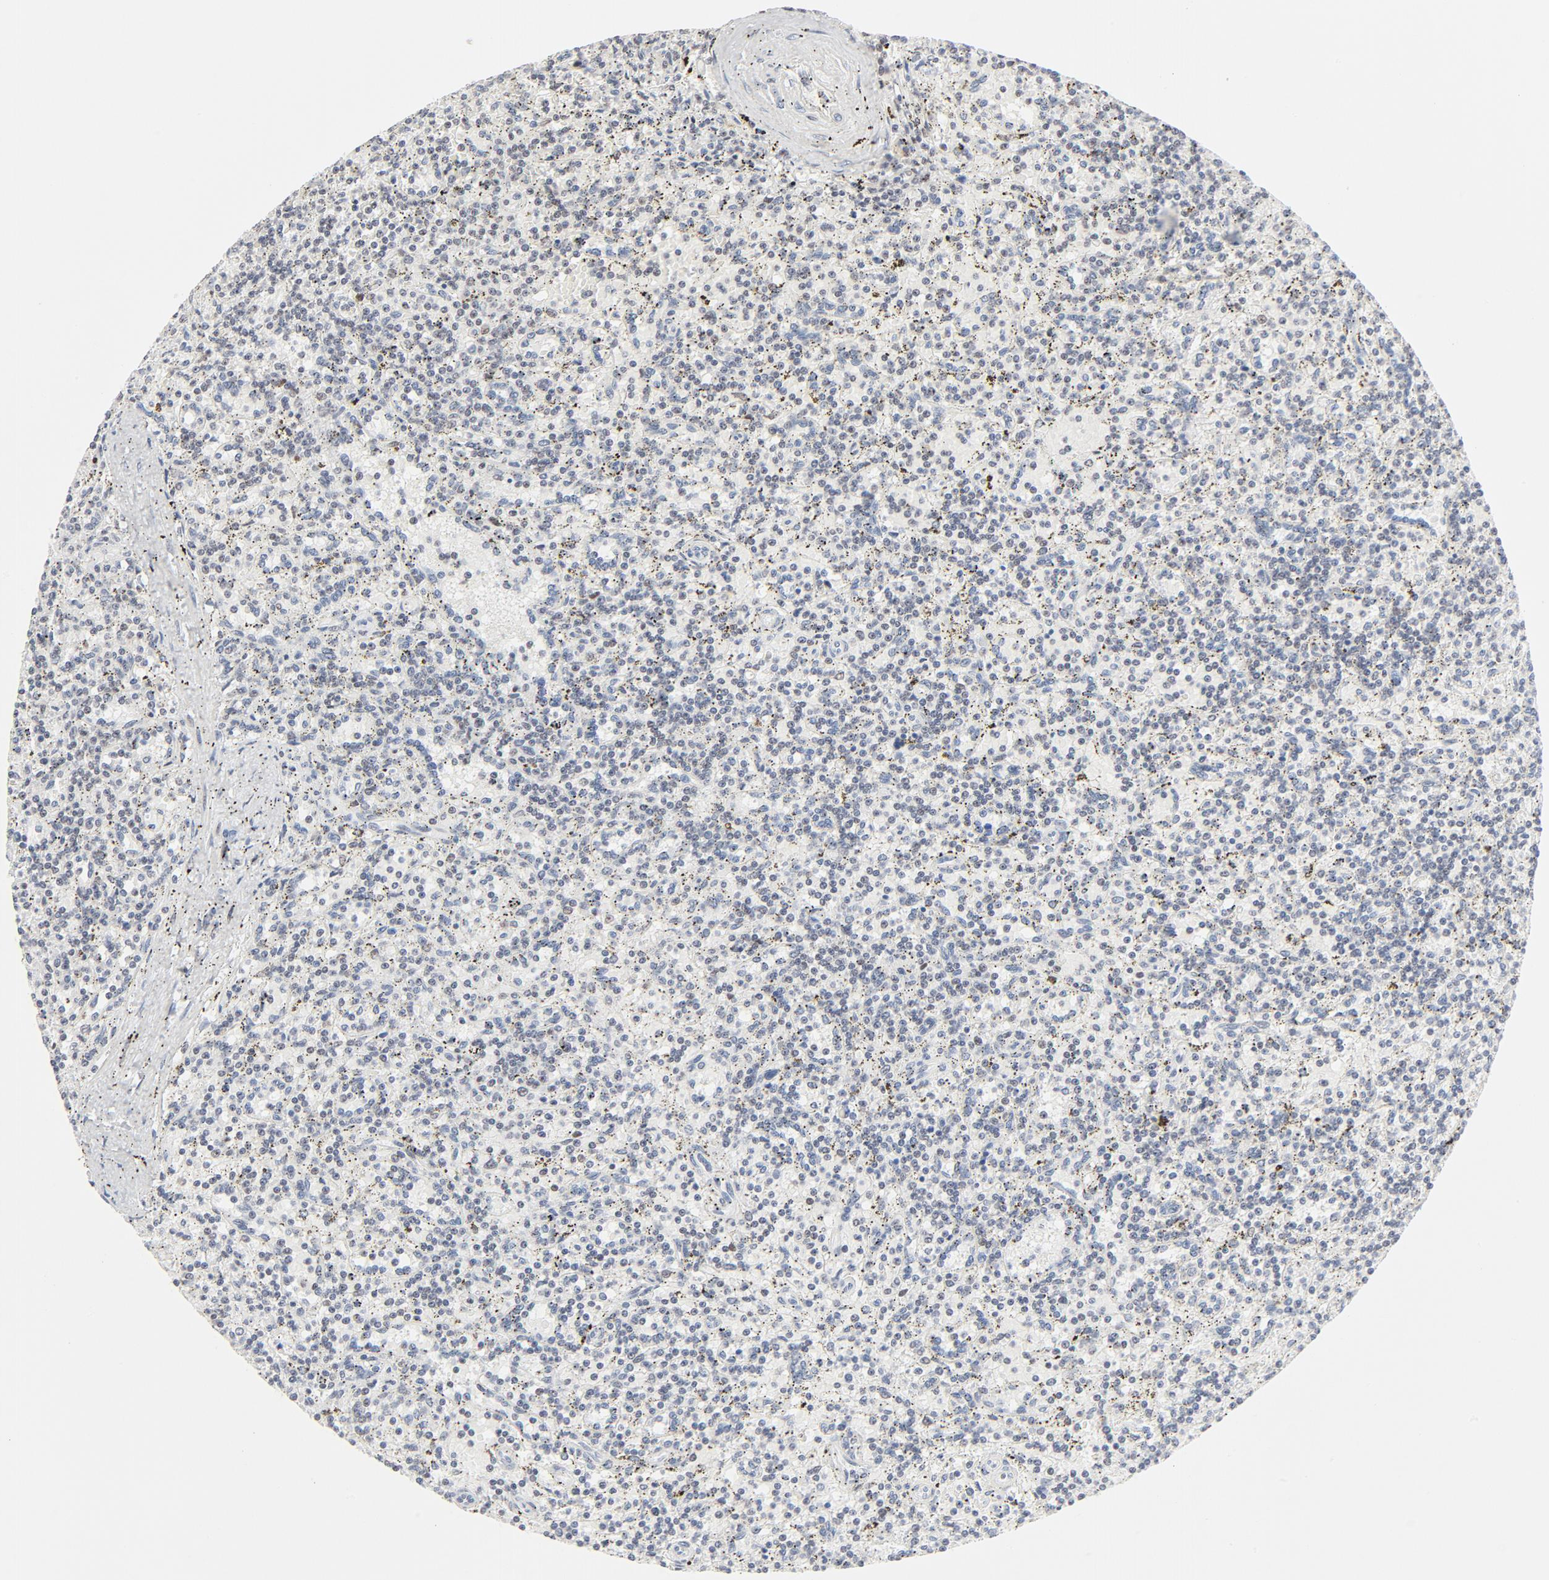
{"staining": {"intensity": "weak", "quantity": "<25%", "location": "nuclear"}, "tissue": "lymphoma", "cell_type": "Tumor cells", "image_type": "cancer", "snomed": [{"axis": "morphology", "description": "Malignant lymphoma, non-Hodgkin's type, Low grade"}, {"axis": "topography", "description": "Spleen"}], "caption": "Photomicrograph shows no significant protein positivity in tumor cells of low-grade malignant lymphoma, non-Hodgkin's type.", "gene": "GTF2H1", "patient": {"sex": "male", "age": 73}}